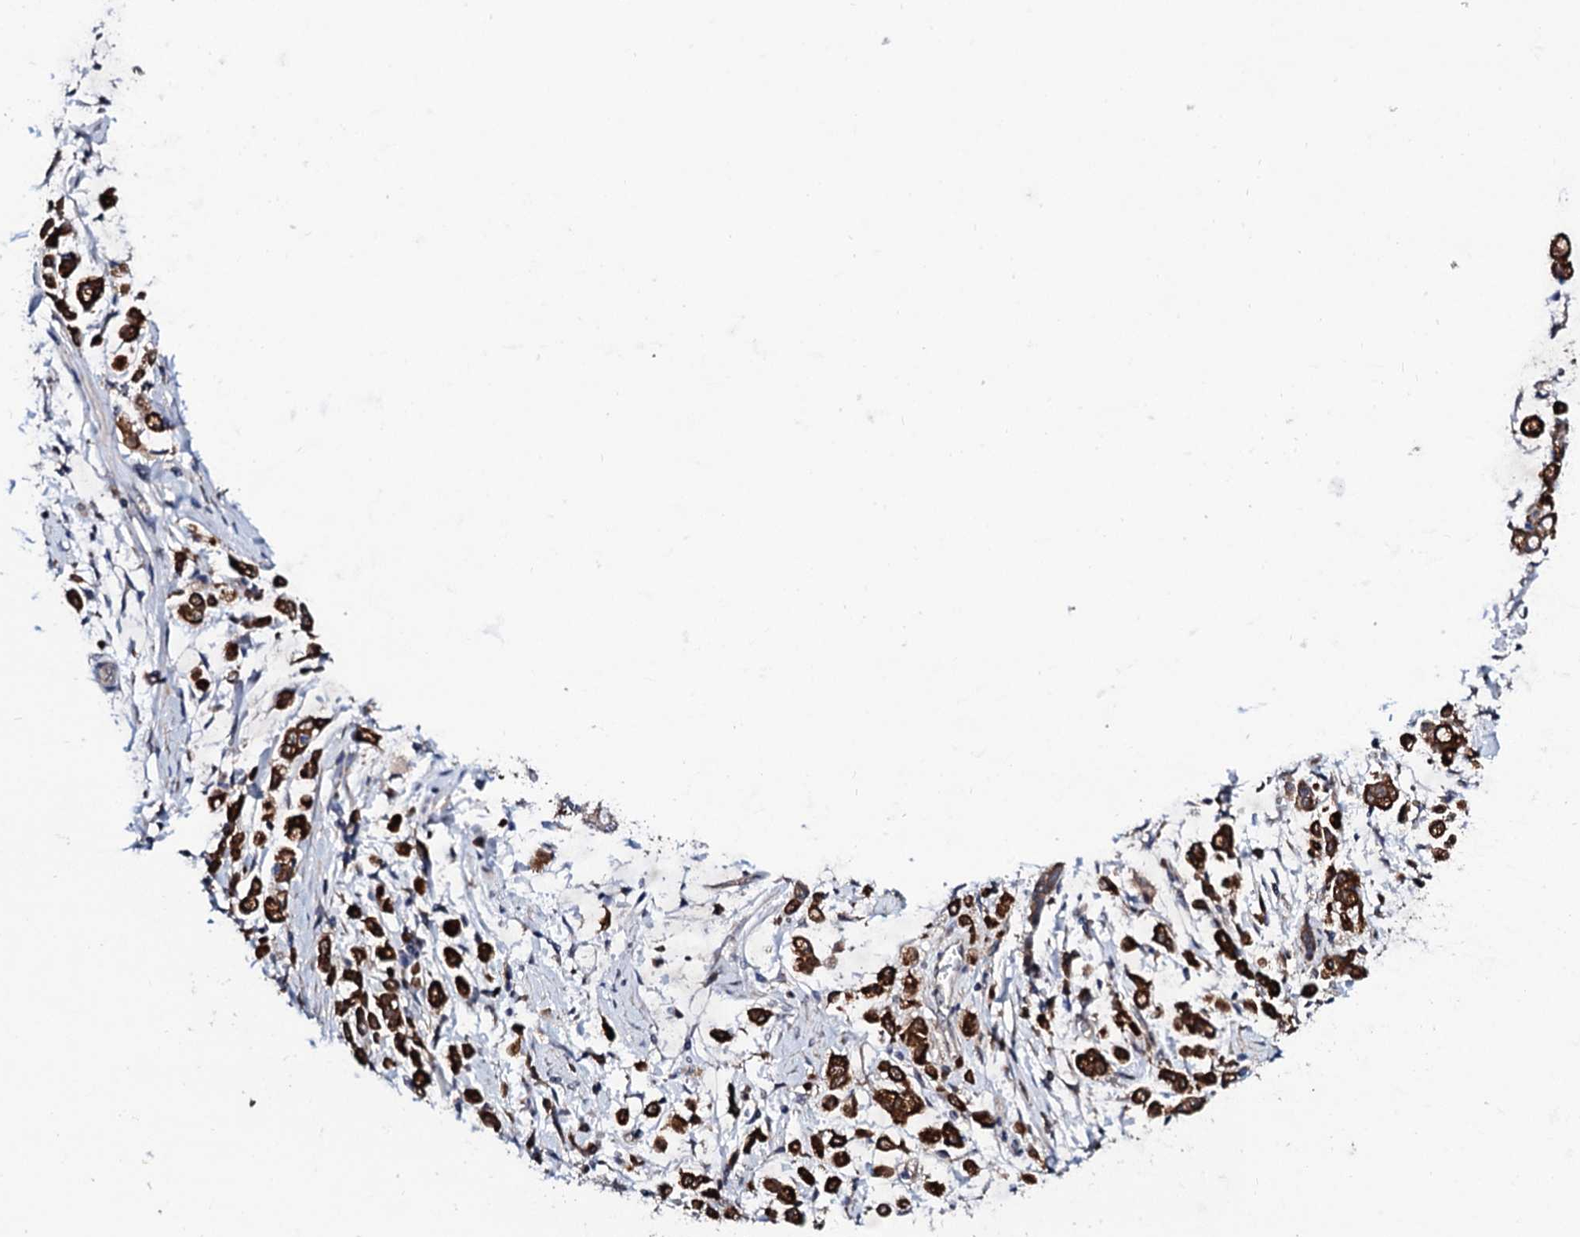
{"staining": {"intensity": "strong", "quantity": ">75%", "location": "cytoplasmic/membranous"}, "tissue": "stomach cancer", "cell_type": "Tumor cells", "image_type": "cancer", "snomed": [{"axis": "morphology", "description": "Adenocarcinoma, NOS"}, {"axis": "topography", "description": "Stomach"}], "caption": "Stomach adenocarcinoma stained with a protein marker shows strong staining in tumor cells.", "gene": "IP6K1", "patient": {"sex": "female", "age": 60}}